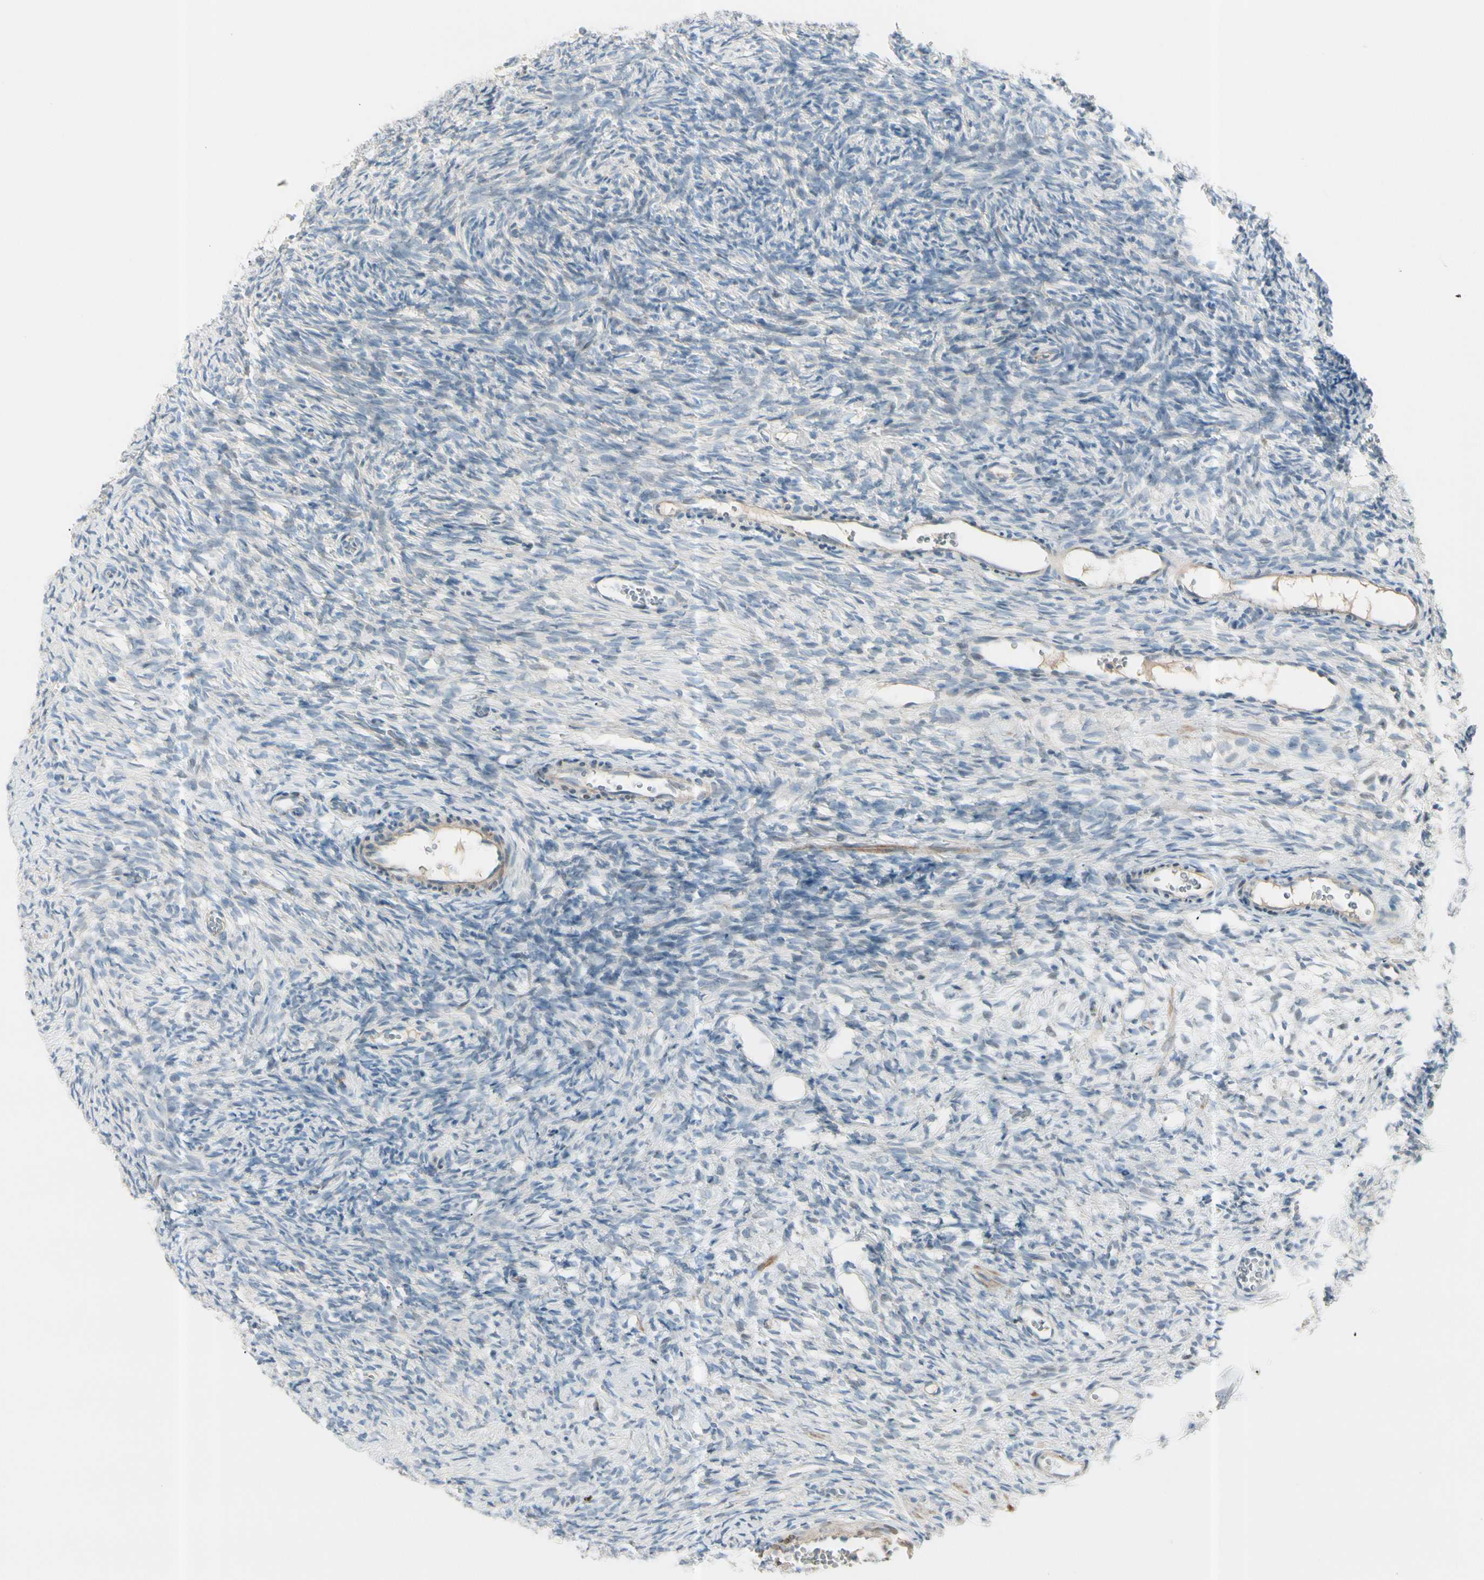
{"staining": {"intensity": "negative", "quantity": "none", "location": "none"}, "tissue": "ovary", "cell_type": "Ovarian stroma cells", "image_type": "normal", "snomed": [{"axis": "morphology", "description": "Normal tissue, NOS"}, {"axis": "topography", "description": "Ovary"}], "caption": "Immunohistochemistry (IHC) of unremarkable human ovary displays no expression in ovarian stroma cells. (Immunohistochemistry, brightfield microscopy, high magnification).", "gene": "CYP2E1", "patient": {"sex": "female", "age": 35}}